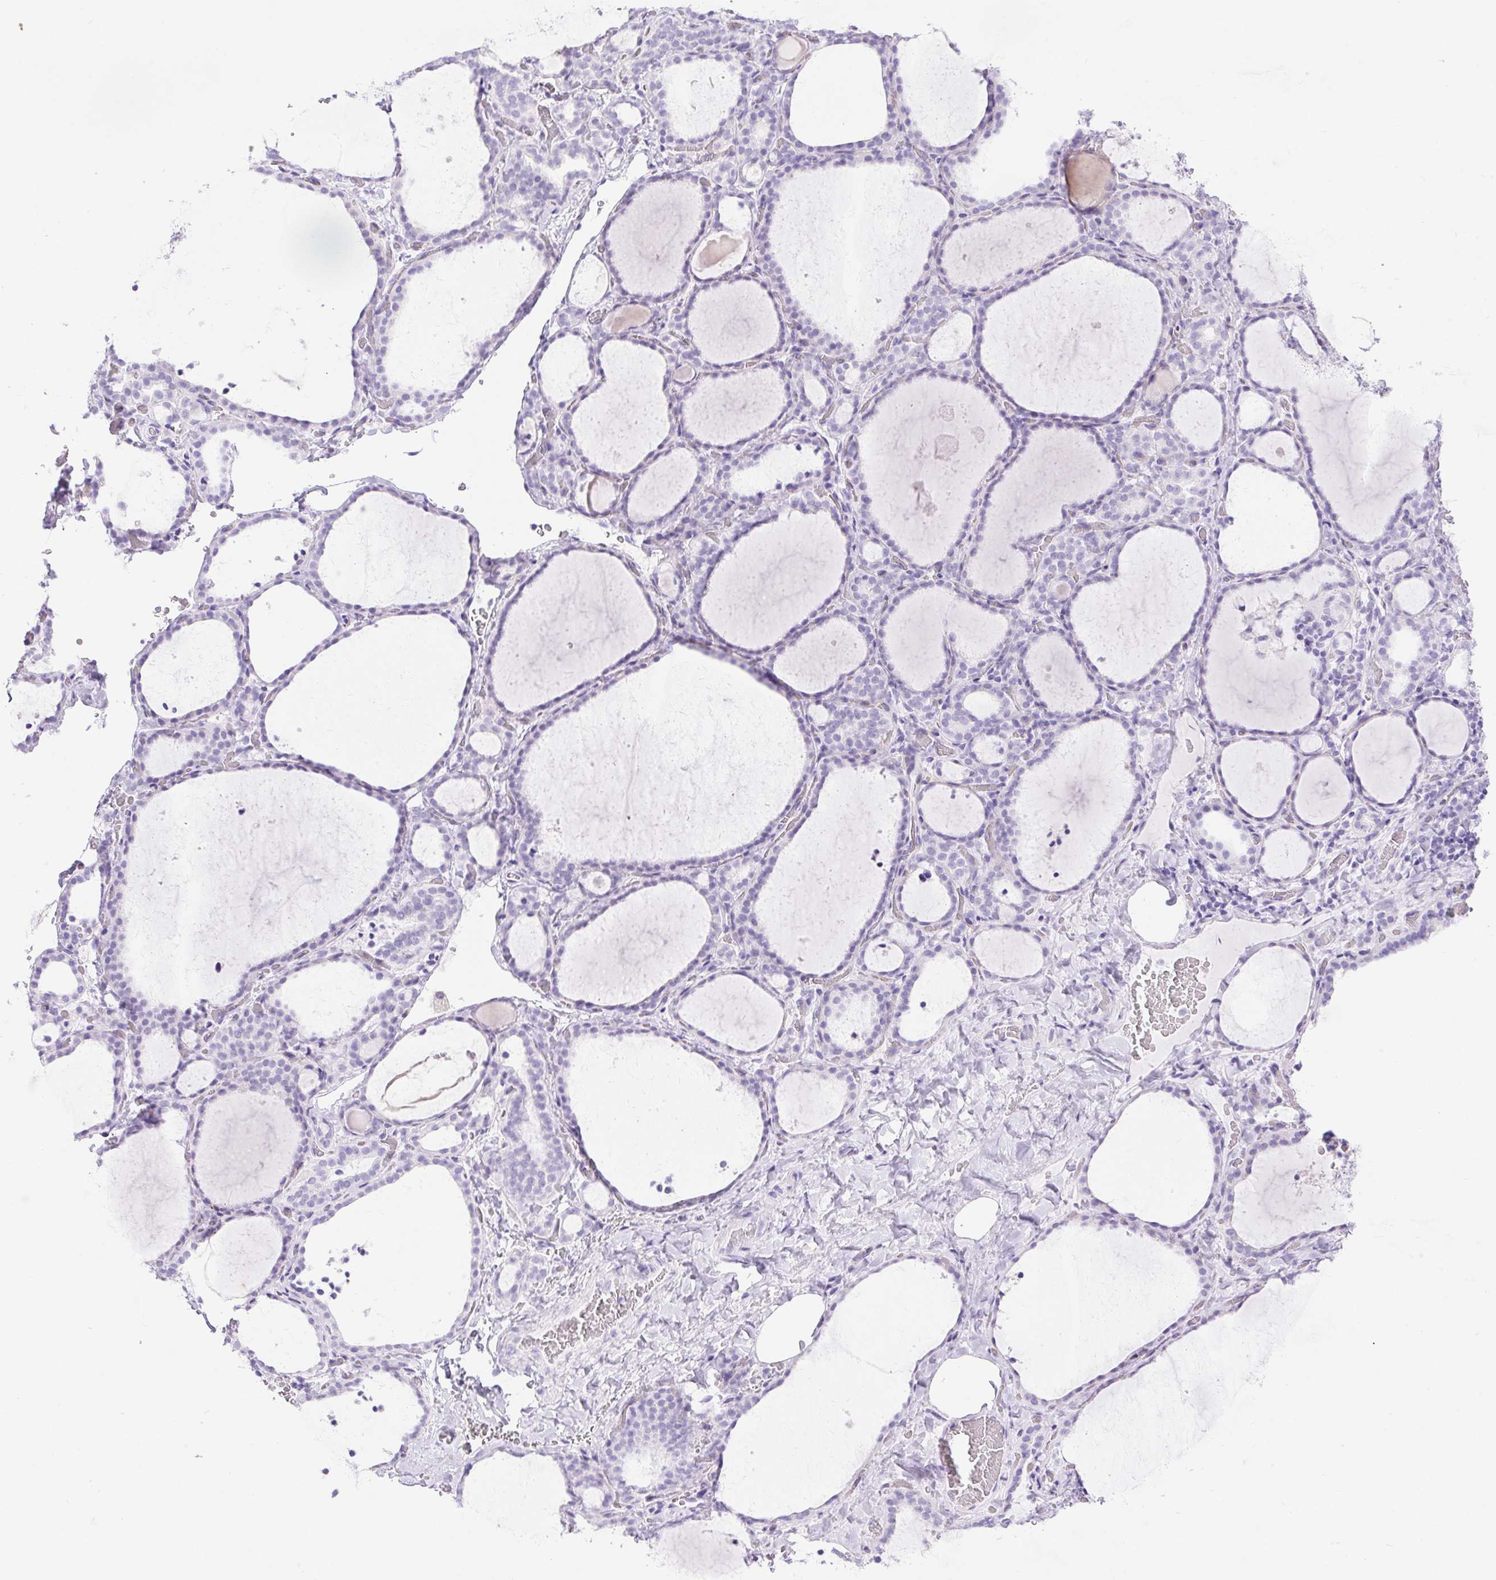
{"staining": {"intensity": "negative", "quantity": "none", "location": "none"}, "tissue": "thyroid gland", "cell_type": "Glandular cells", "image_type": "normal", "snomed": [{"axis": "morphology", "description": "Normal tissue, NOS"}, {"axis": "topography", "description": "Thyroid gland"}], "caption": "This is a image of immunohistochemistry staining of benign thyroid gland, which shows no staining in glandular cells. (Stains: DAB (3,3'-diaminobenzidine) immunohistochemistry with hematoxylin counter stain, Microscopy: brightfield microscopy at high magnification).", "gene": "ERP27", "patient": {"sex": "female", "age": 22}}